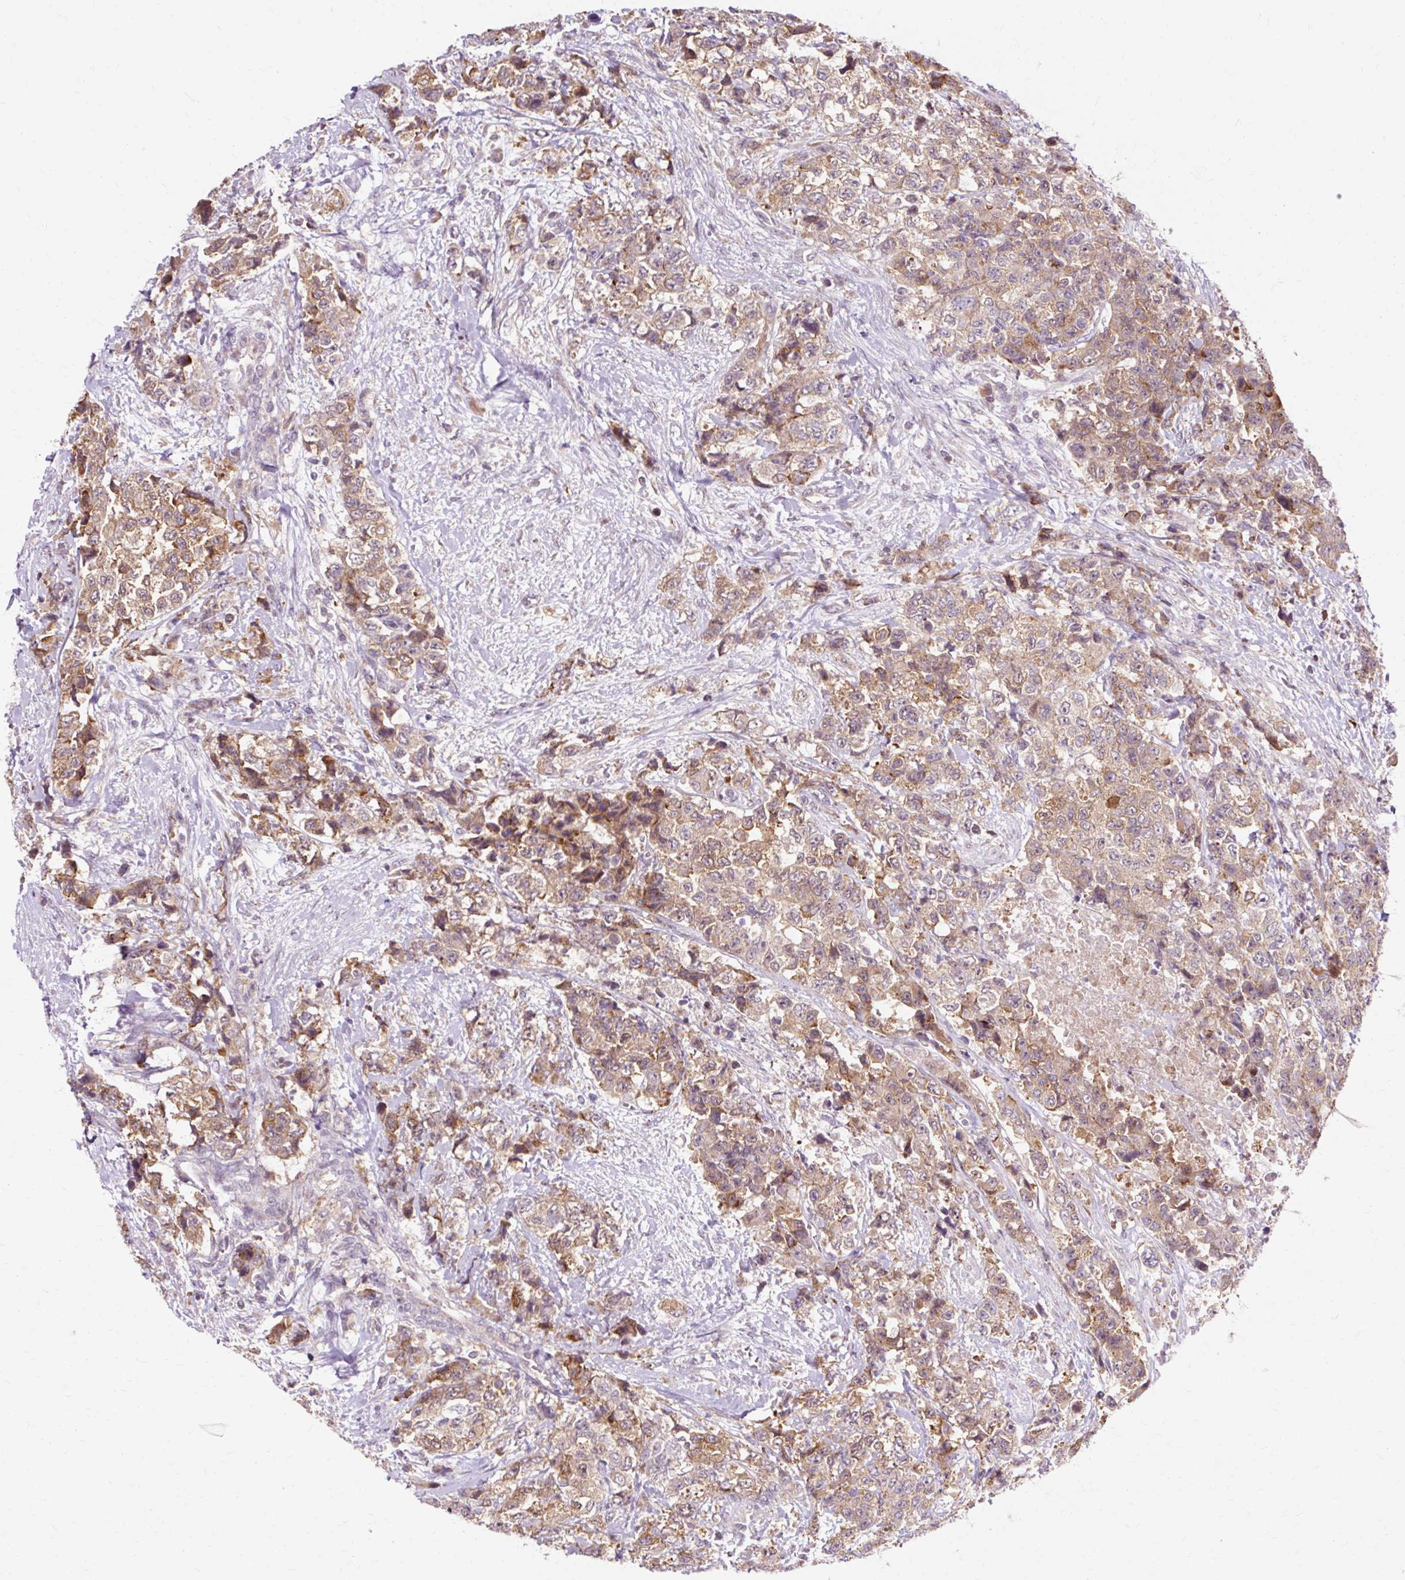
{"staining": {"intensity": "moderate", "quantity": ">75%", "location": "cytoplasmic/membranous"}, "tissue": "urothelial cancer", "cell_type": "Tumor cells", "image_type": "cancer", "snomed": [{"axis": "morphology", "description": "Urothelial carcinoma, High grade"}, {"axis": "topography", "description": "Urinary bladder"}], "caption": "This photomicrograph exhibits urothelial cancer stained with immunohistochemistry to label a protein in brown. The cytoplasmic/membranous of tumor cells show moderate positivity for the protein. Nuclei are counter-stained blue.", "gene": "GEMIN2", "patient": {"sex": "female", "age": 78}}